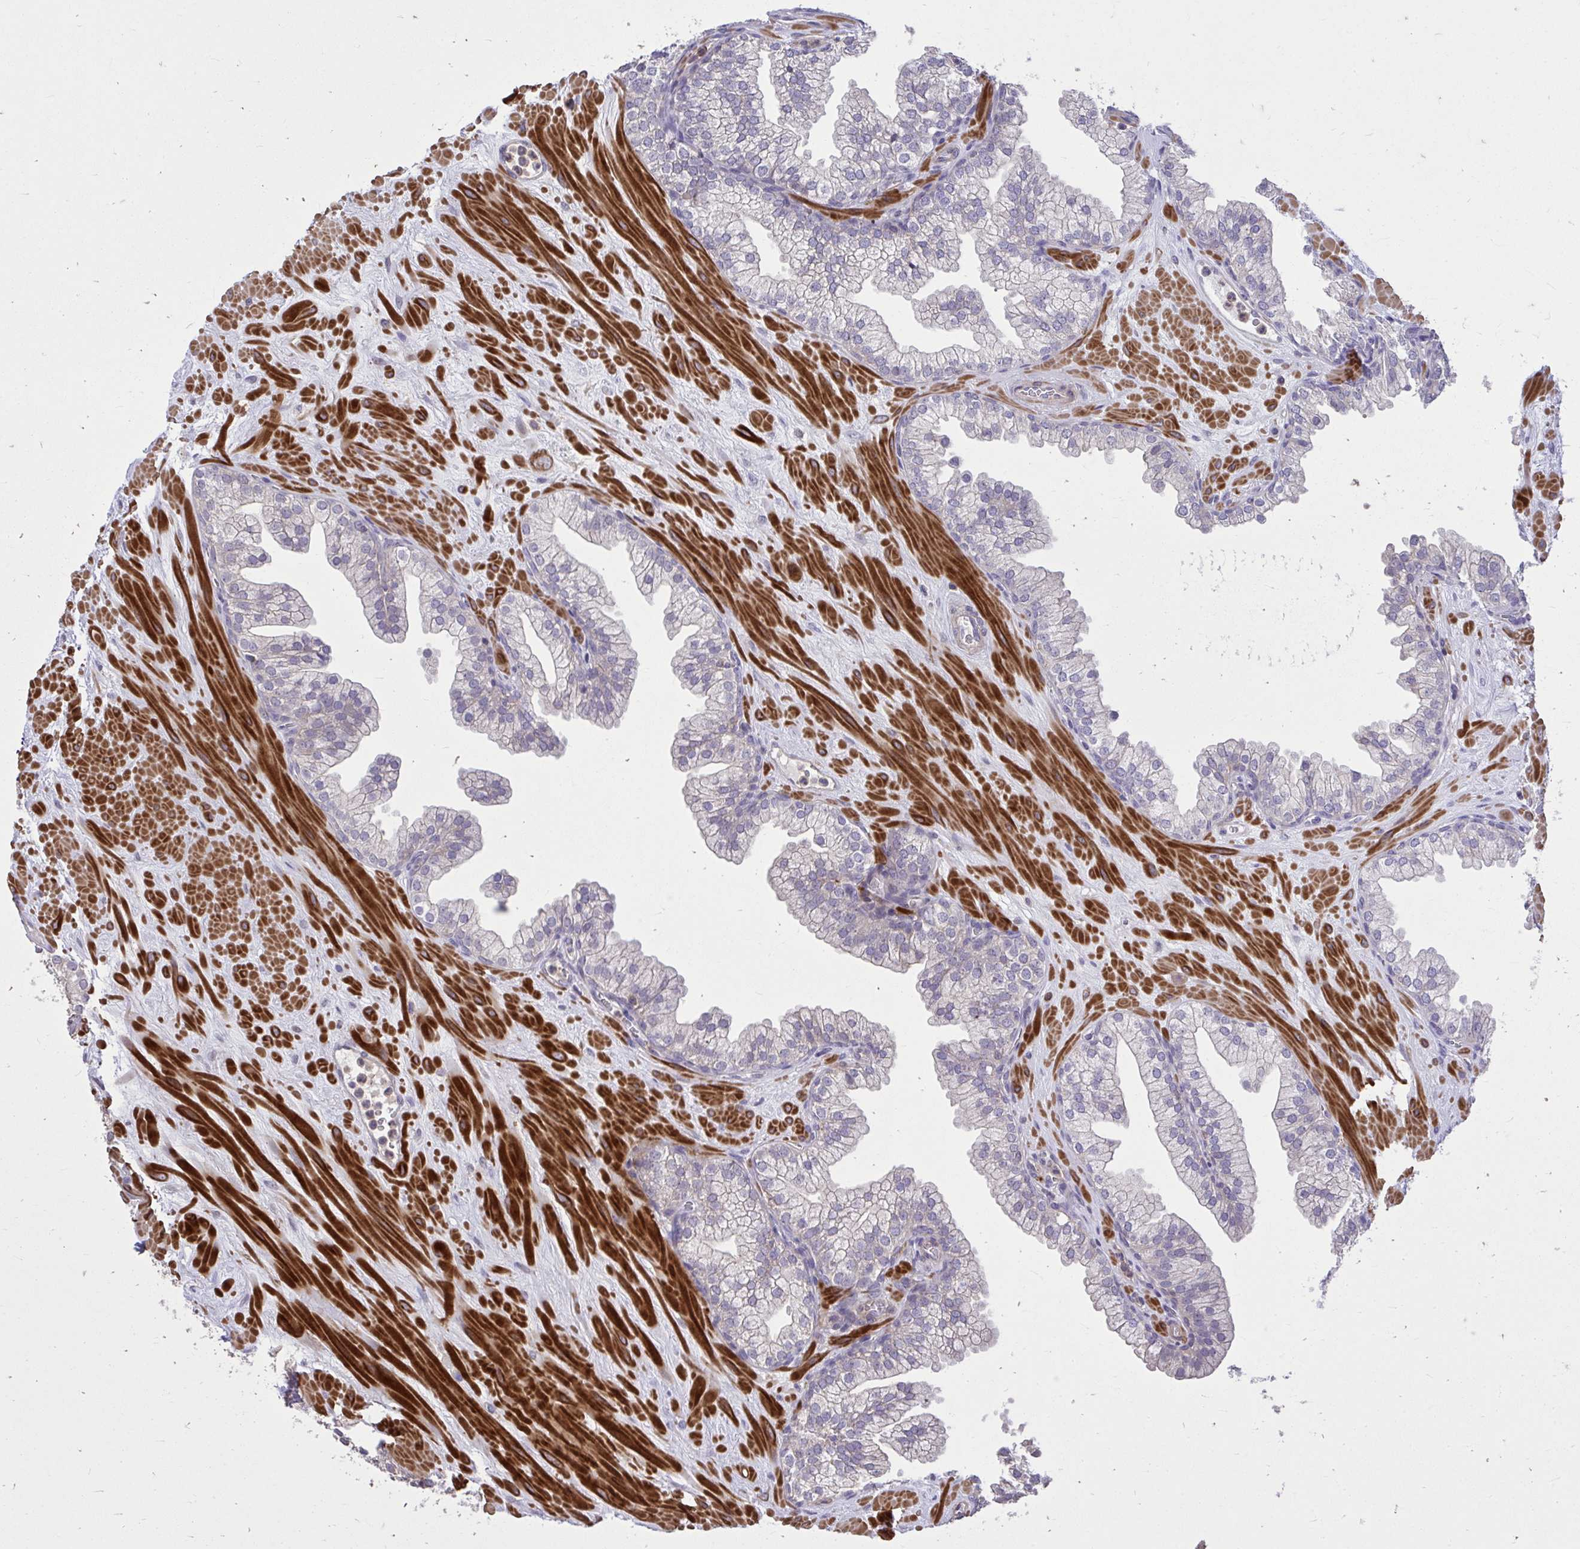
{"staining": {"intensity": "negative", "quantity": "none", "location": "none"}, "tissue": "prostate", "cell_type": "Glandular cells", "image_type": "normal", "snomed": [{"axis": "morphology", "description": "Normal tissue, NOS"}, {"axis": "topography", "description": "Prostate"}, {"axis": "topography", "description": "Peripheral nerve tissue"}], "caption": "There is no significant positivity in glandular cells of prostate. (Immunohistochemistry, brightfield microscopy, high magnification).", "gene": "IGFL2", "patient": {"sex": "male", "age": 61}}